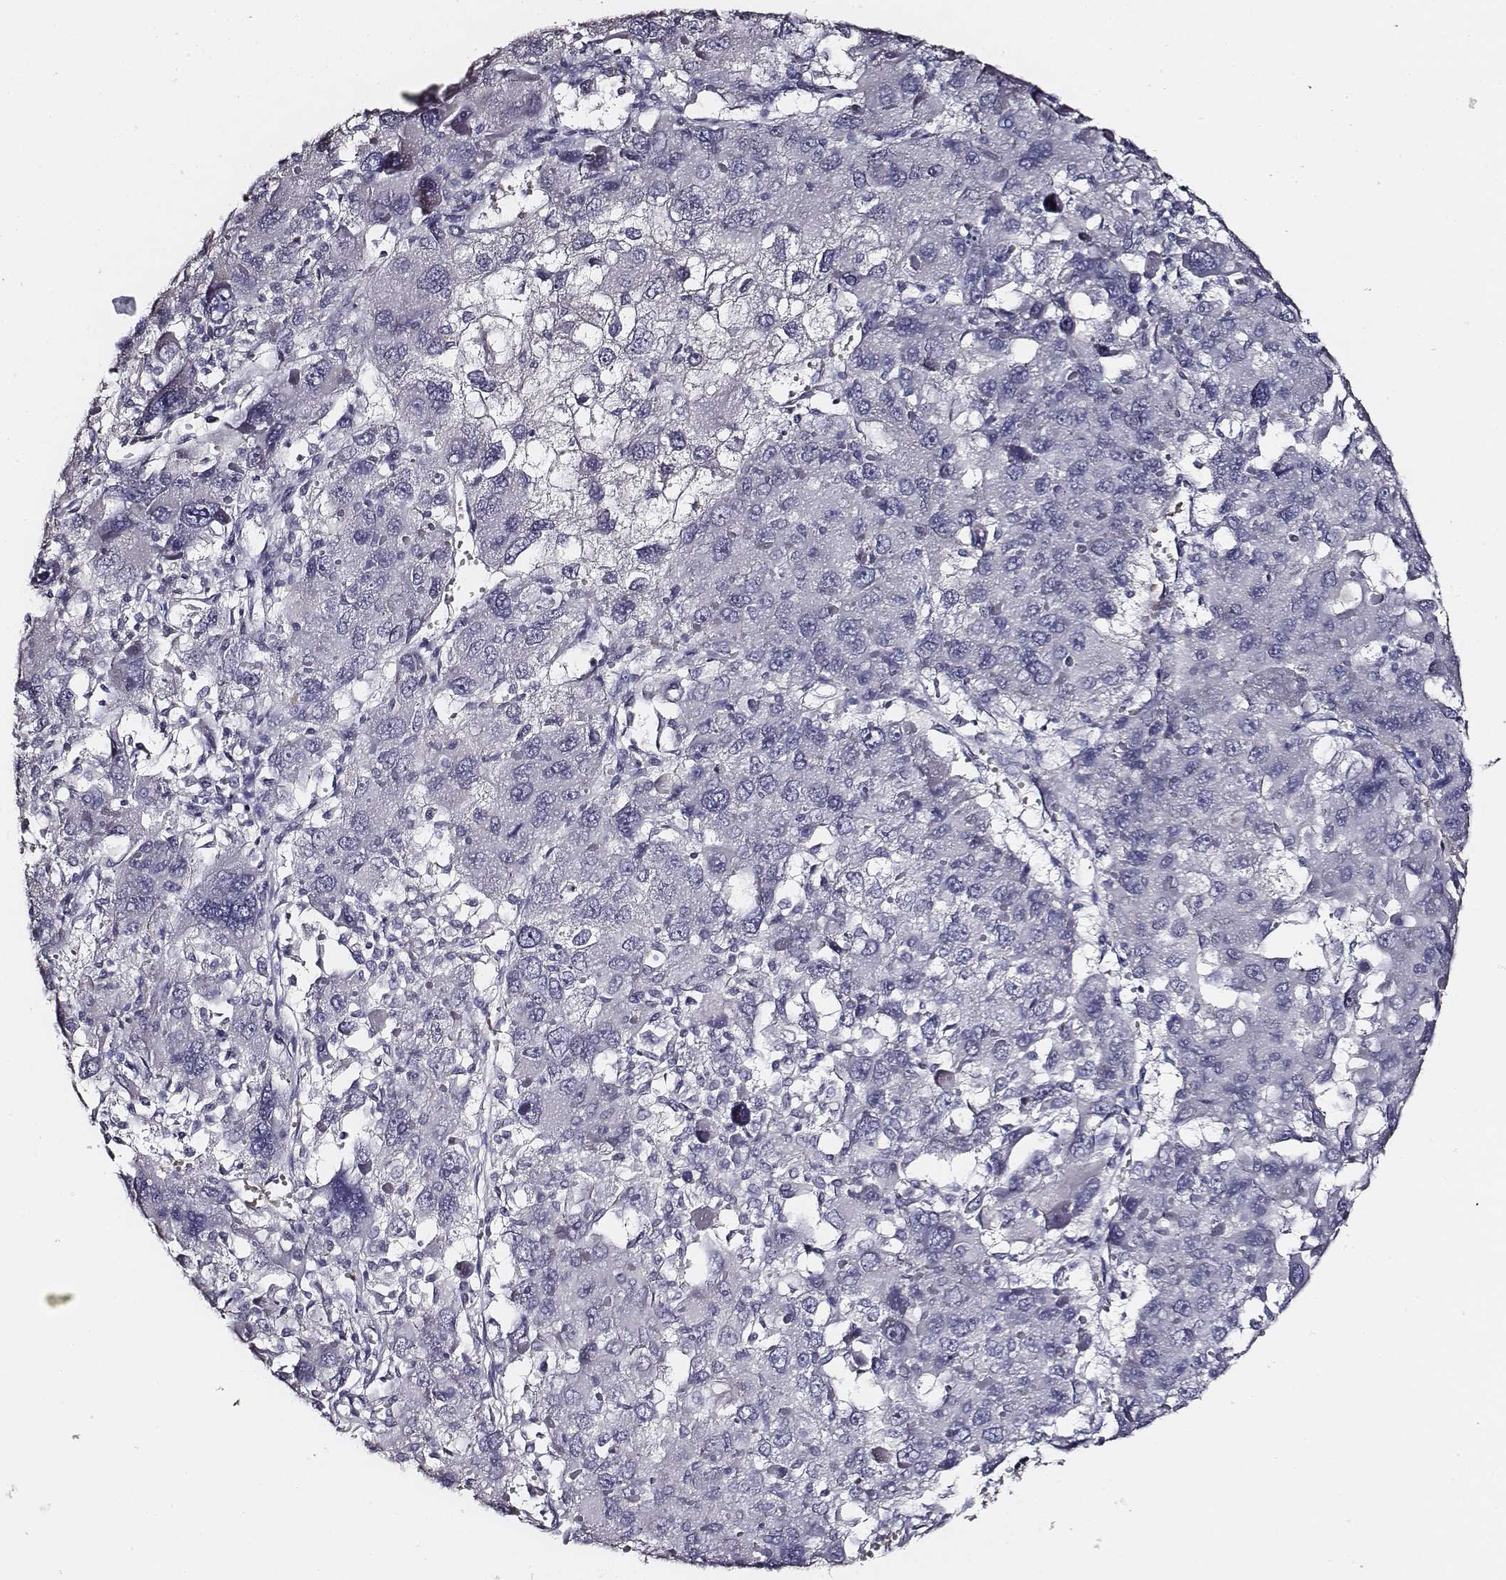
{"staining": {"intensity": "negative", "quantity": "none", "location": "none"}, "tissue": "liver cancer", "cell_type": "Tumor cells", "image_type": "cancer", "snomed": [{"axis": "morphology", "description": "Carcinoma, Hepatocellular, NOS"}, {"axis": "topography", "description": "Liver"}], "caption": "Liver hepatocellular carcinoma was stained to show a protein in brown. There is no significant staining in tumor cells.", "gene": "AADAT", "patient": {"sex": "female", "age": 41}}